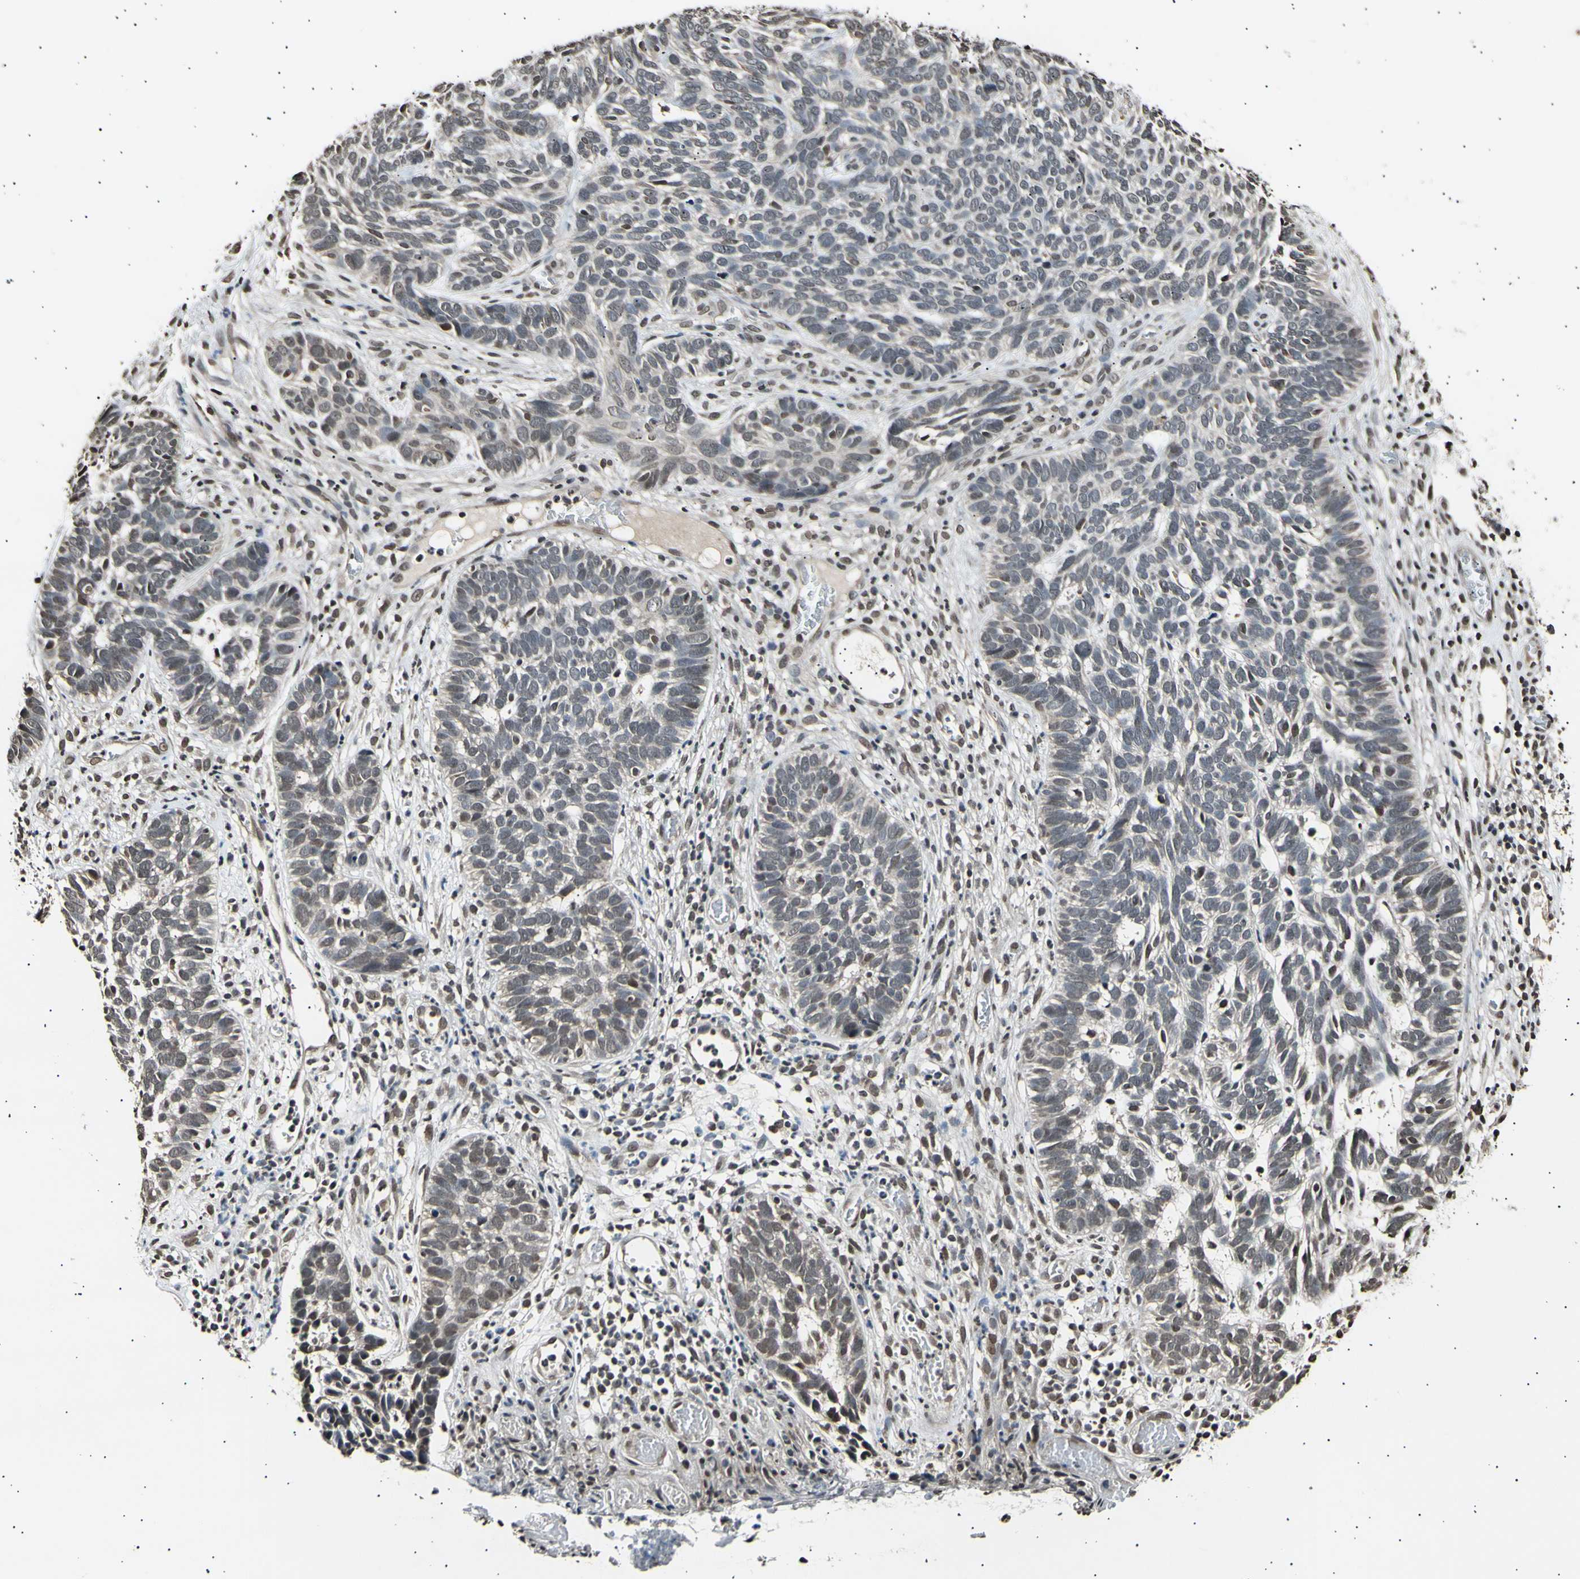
{"staining": {"intensity": "moderate", "quantity": ">75%", "location": "cytoplasmic/membranous,nuclear"}, "tissue": "skin cancer", "cell_type": "Tumor cells", "image_type": "cancer", "snomed": [{"axis": "morphology", "description": "Basal cell carcinoma"}, {"axis": "topography", "description": "Skin"}], "caption": "Immunohistochemical staining of human skin cancer exhibits medium levels of moderate cytoplasmic/membranous and nuclear expression in about >75% of tumor cells. (DAB (3,3'-diaminobenzidine) IHC with brightfield microscopy, high magnification).", "gene": "ANAPC7", "patient": {"sex": "male", "age": 87}}